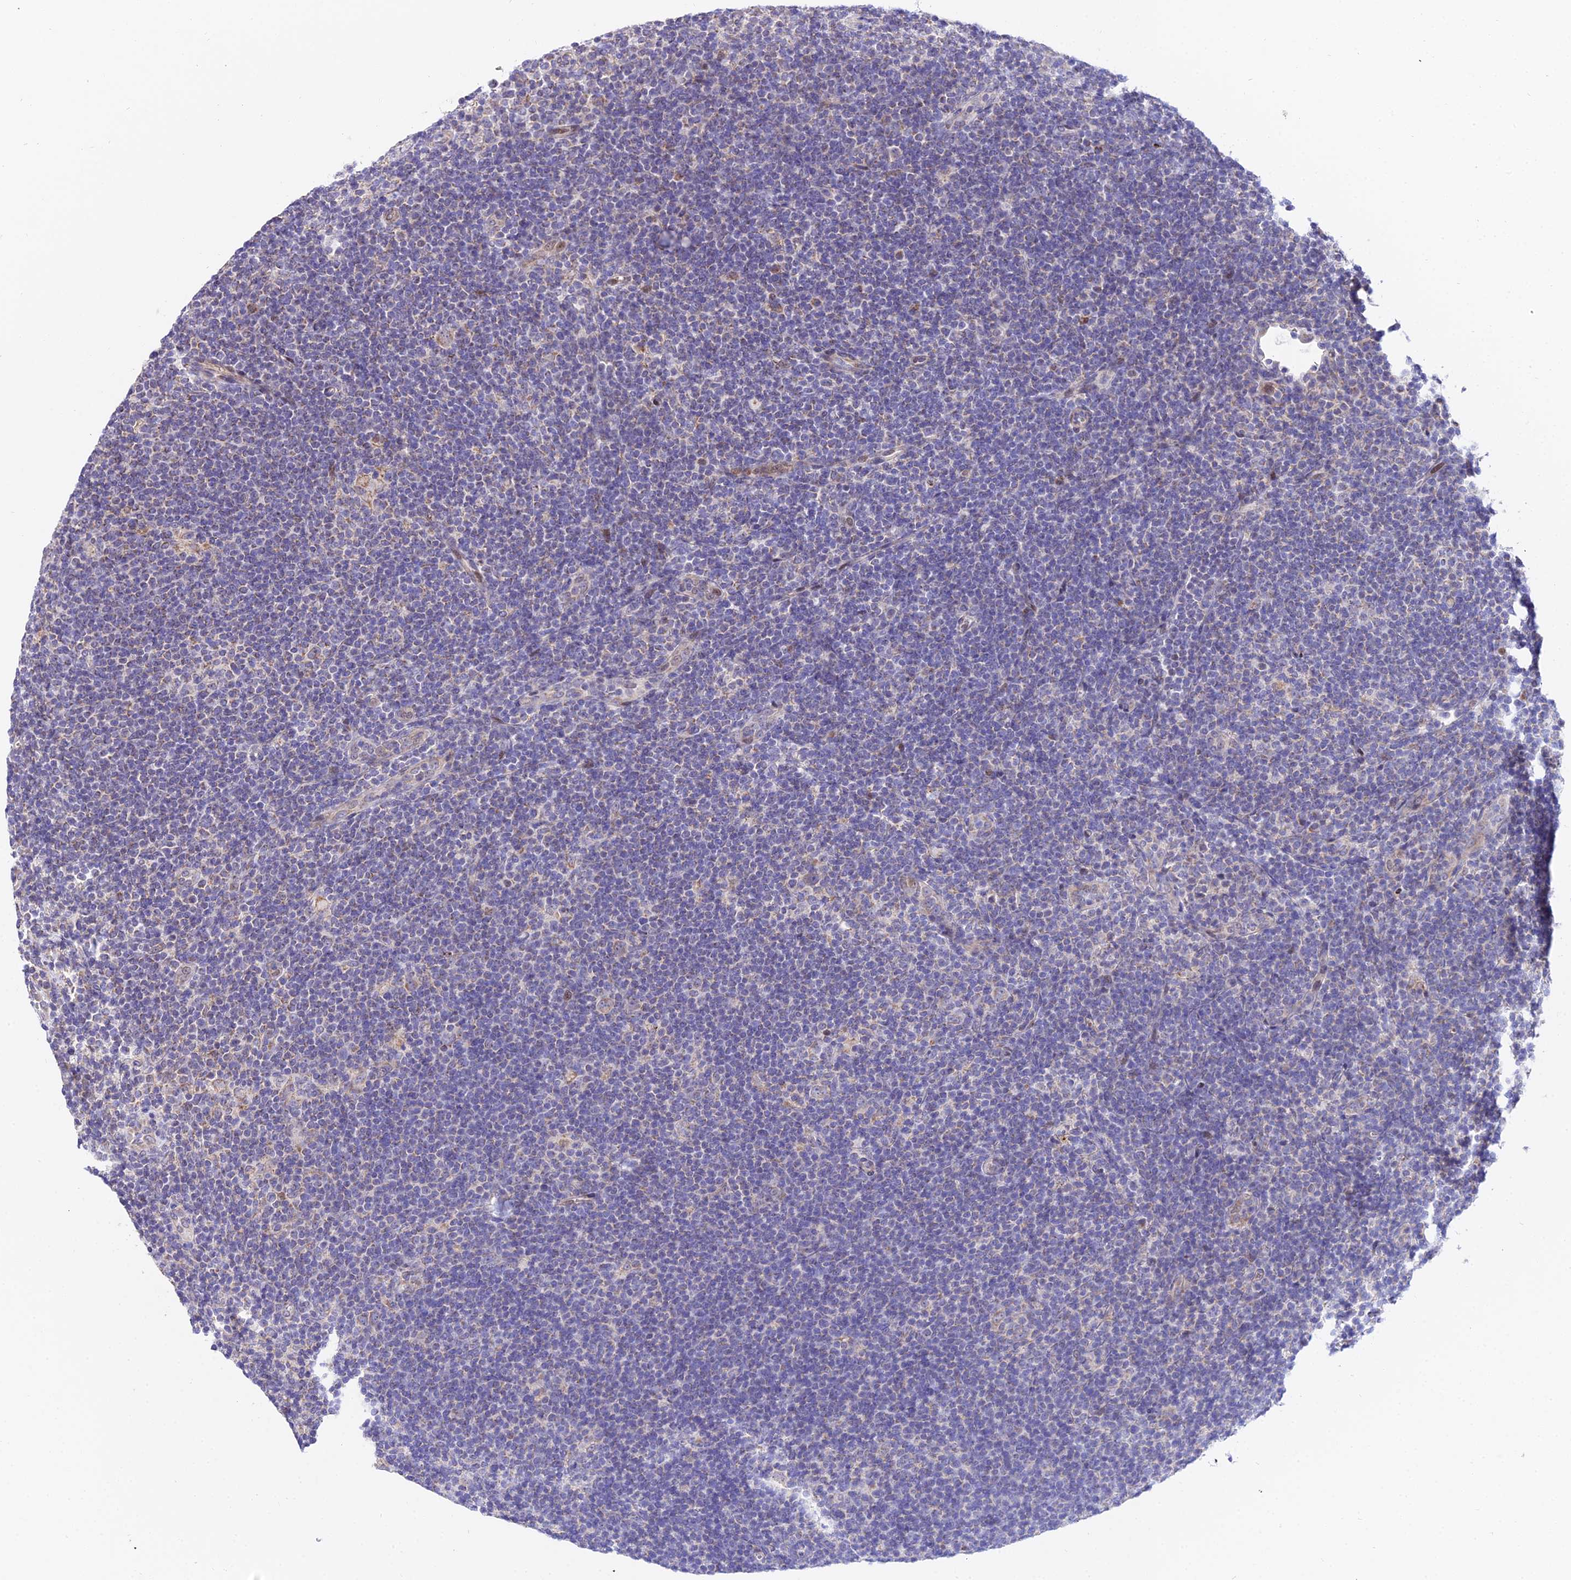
{"staining": {"intensity": "weak", "quantity": ">75%", "location": "cytoplasmic/membranous"}, "tissue": "lymphoma", "cell_type": "Tumor cells", "image_type": "cancer", "snomed": [{"axis": "morphology", "description": "Hodgkin's disease, NOS"}, {"axis": "topography", "description": "Lymph node"}], "caption": "Immunohistochemical staining of lymphoma shows weak cytoplasmic/membranous protein expression in approximately >75% of tumor cells. (IHC, brightfield microscopy, high magnification).", "gene": "ATP5PB", "patient": {"sex": "female", "age": 57}}